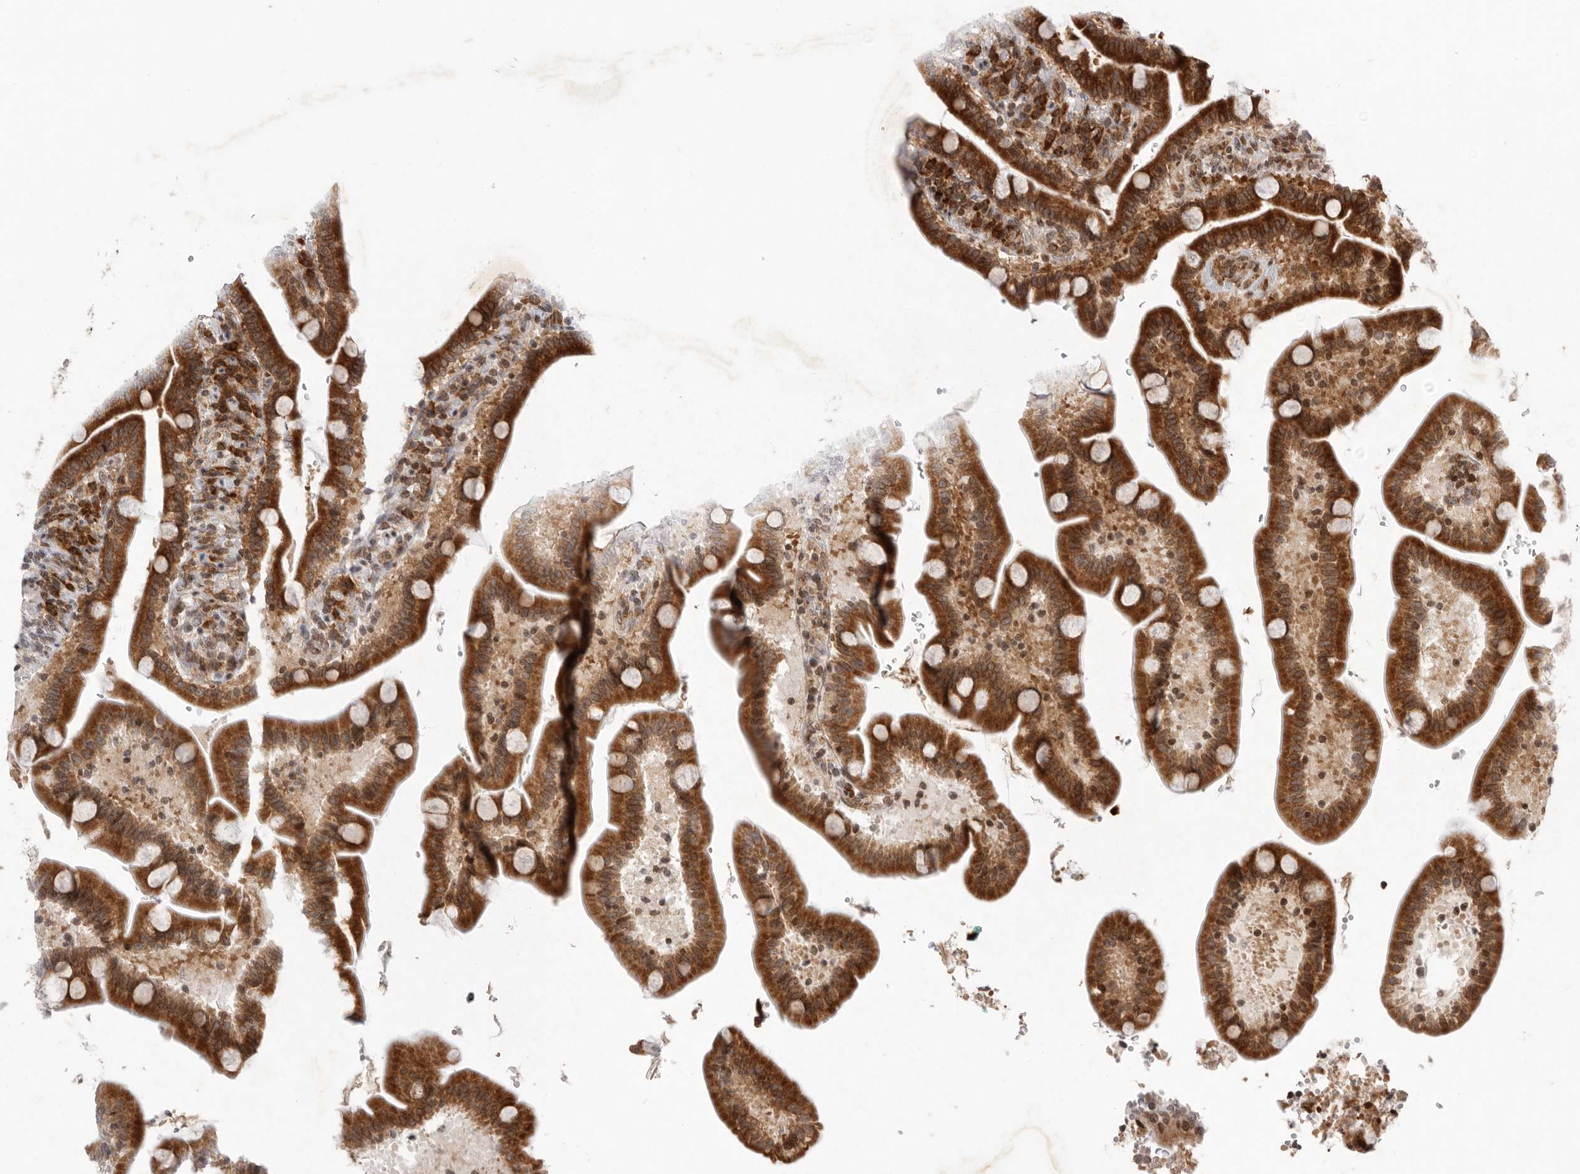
{"staining": {"intensity": "strong", "quantity": ">75%", "location": "cytoplasmic/membranous"}, "tissue": "duodenum", "cell_type": "Glandular cells", "image_type": "normal", "snomed": [{"axis": "morphology", "description": "Normal tissue, NOS"}, {"axis": "topography", "description": "Duodenum"}], "caption": "A high-resolution histopathology image shows immunohistochemistry (IHC) staining of benign duodenum, which reveals strong cytoplasmic/membranous positivity in about >75% of glandular cells. (Stains: DAB in brown, nuclei in blue, Microscopy: brightfield microscopy at high magnification).", "gene": "FZD3", "patient": {"sex": "male", "age": 54}}